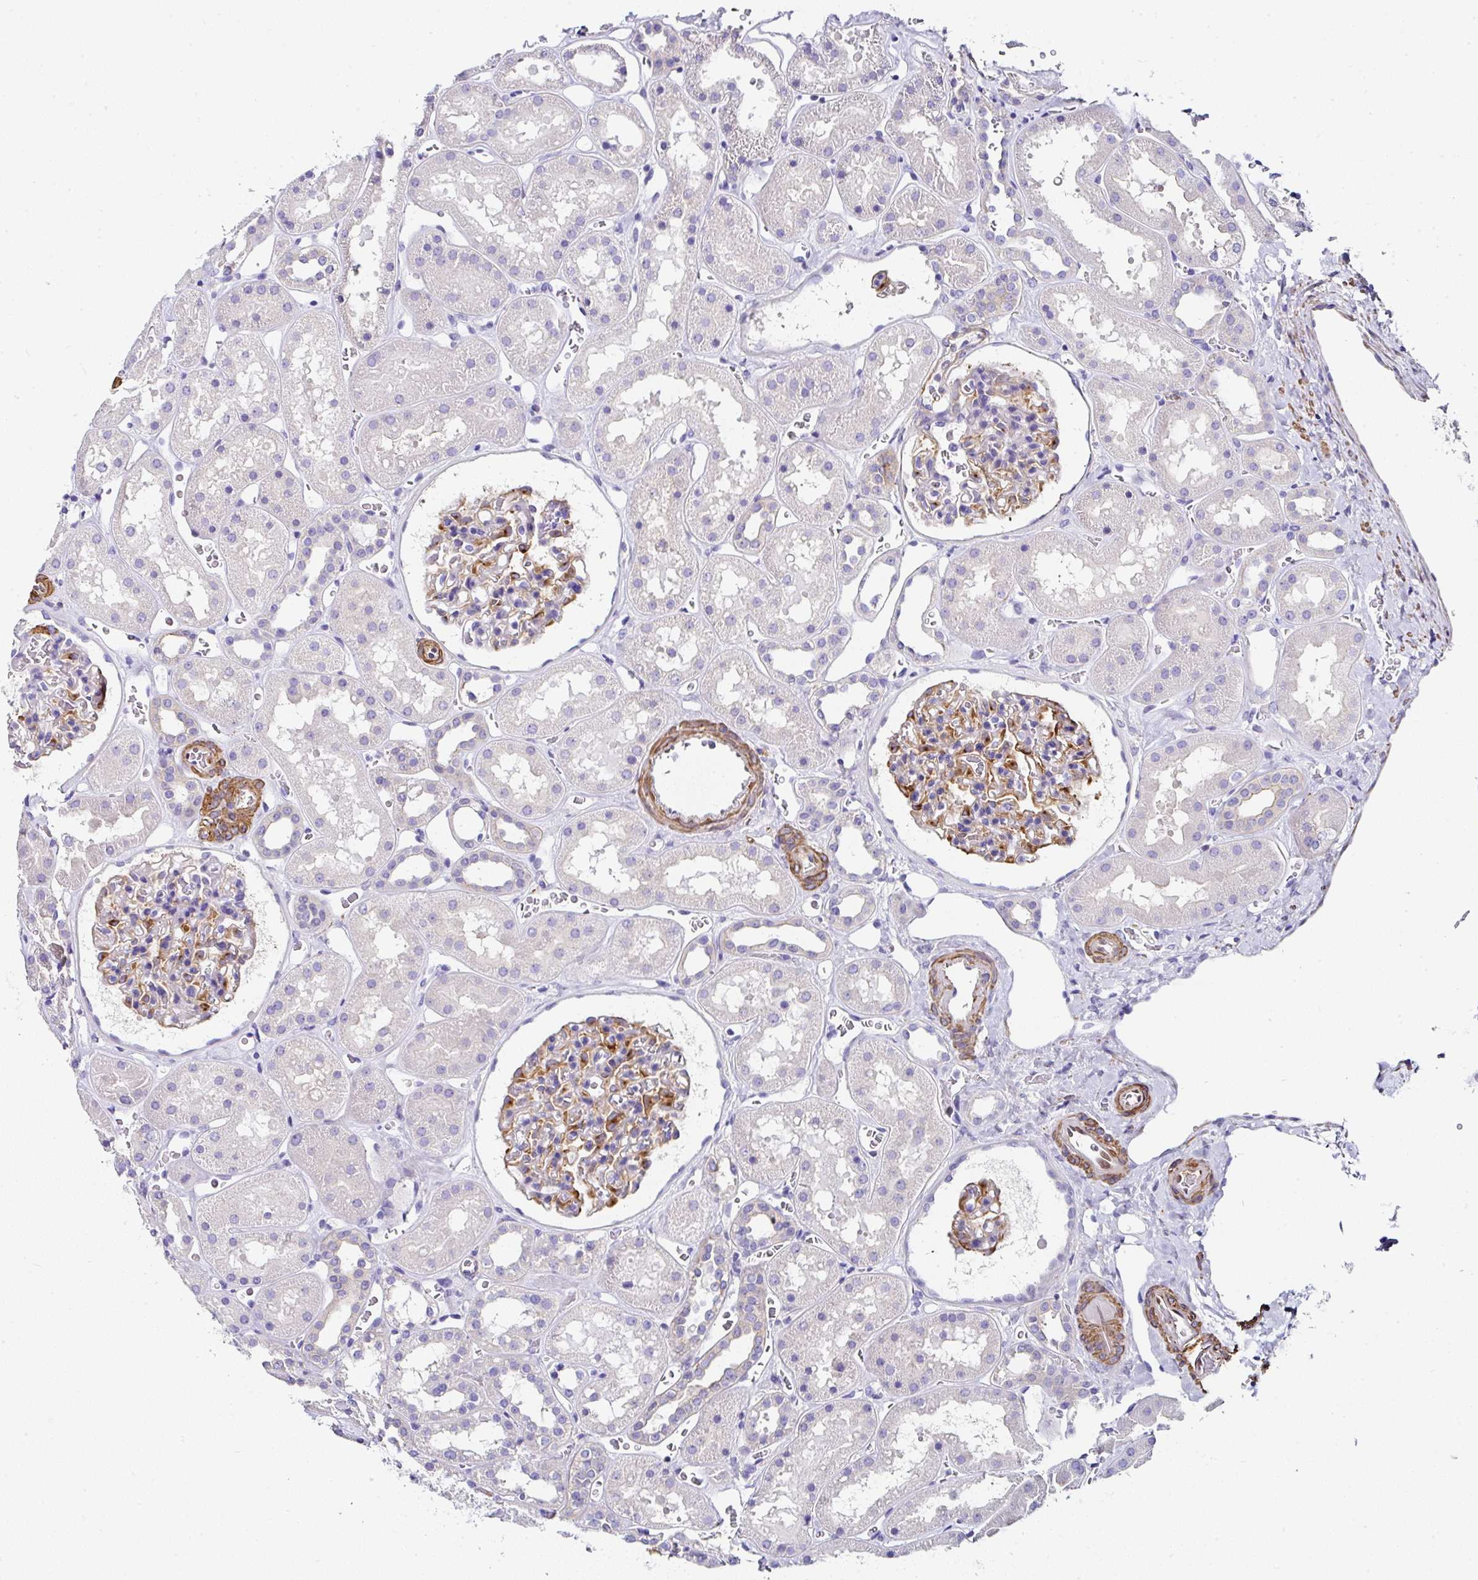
{"staining": {"intensity": "moderate", "quantity": "<25%", "location": "cytoplasmic/membranous"}, "tissue": "kidney", "cell_type": "Cells in glomeruli", "image_type": "normal", "snomed": [{"axis": "morphology", "description": "Normal tissue, NOS"}, {"axis": "topography", "description": "Kidney"}], "caption": "Benign kidney reveals moderate cytoplasmic/membranous expression in about <25% of cells in glomeruli.", "gene": "PPFIA4", "patient": {"sex": "female", "age": 41}}